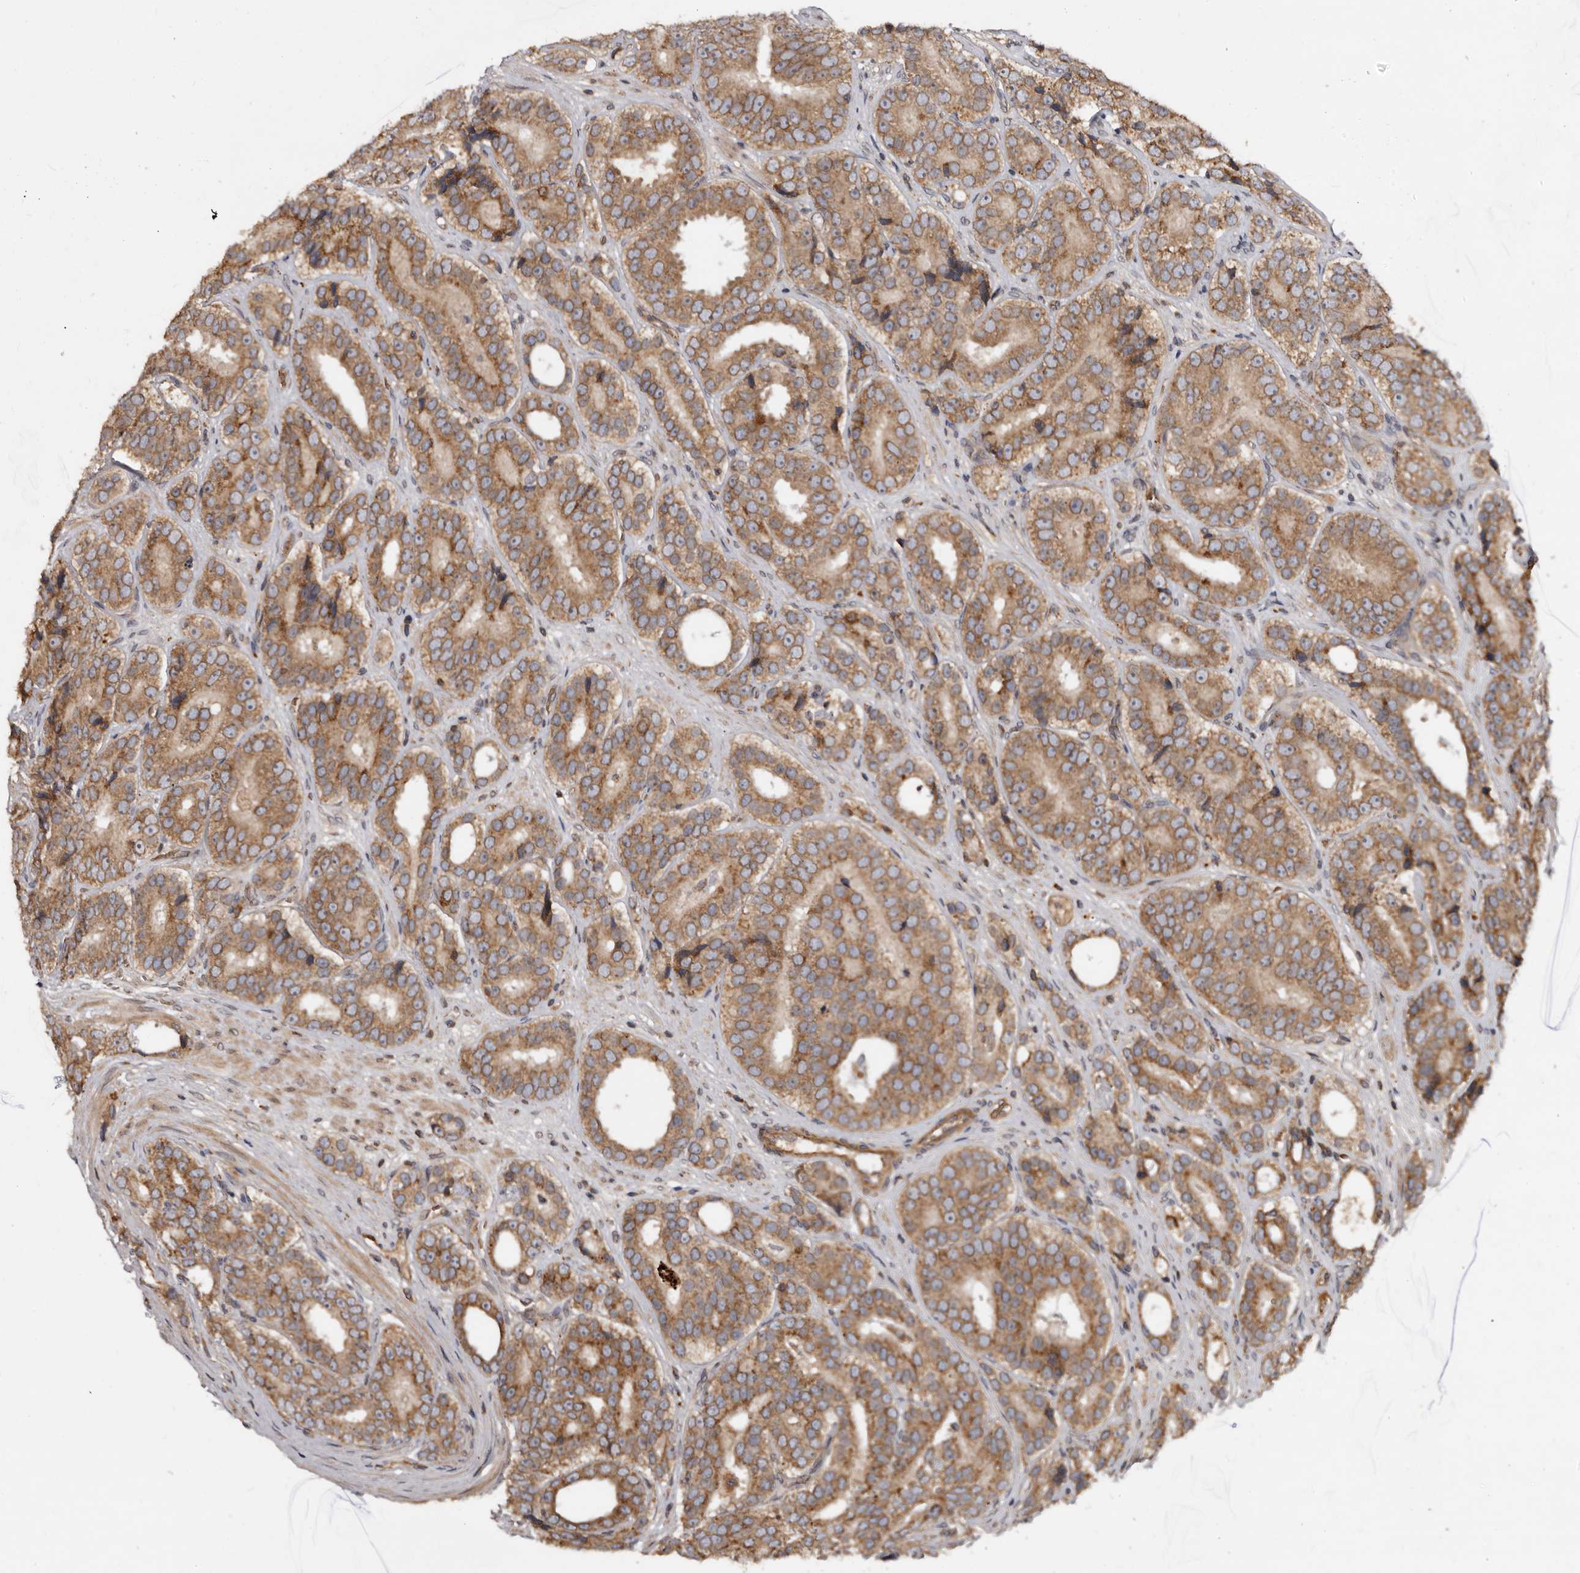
{"staining": {"intensity": "moderate", "quantity": ">75%", "location": "cytoplasmic/membranous"}, "tissue": "prostate cancer", "cell_type": "Tumor cells", "image_type": "cancer", "snomed": [{"axis": "morphology", "description": "Adenocarcinoma, High grade"}, {"axis": "topography", "description": "Prostate"}], "caption": "Human prostate cancer (high-grade adenocarcinoma) stained with a protein marker demonstrates moderate staining in tumor cells.", "gene": "STK36", "patient": {"sex": "male", "age": 56}}